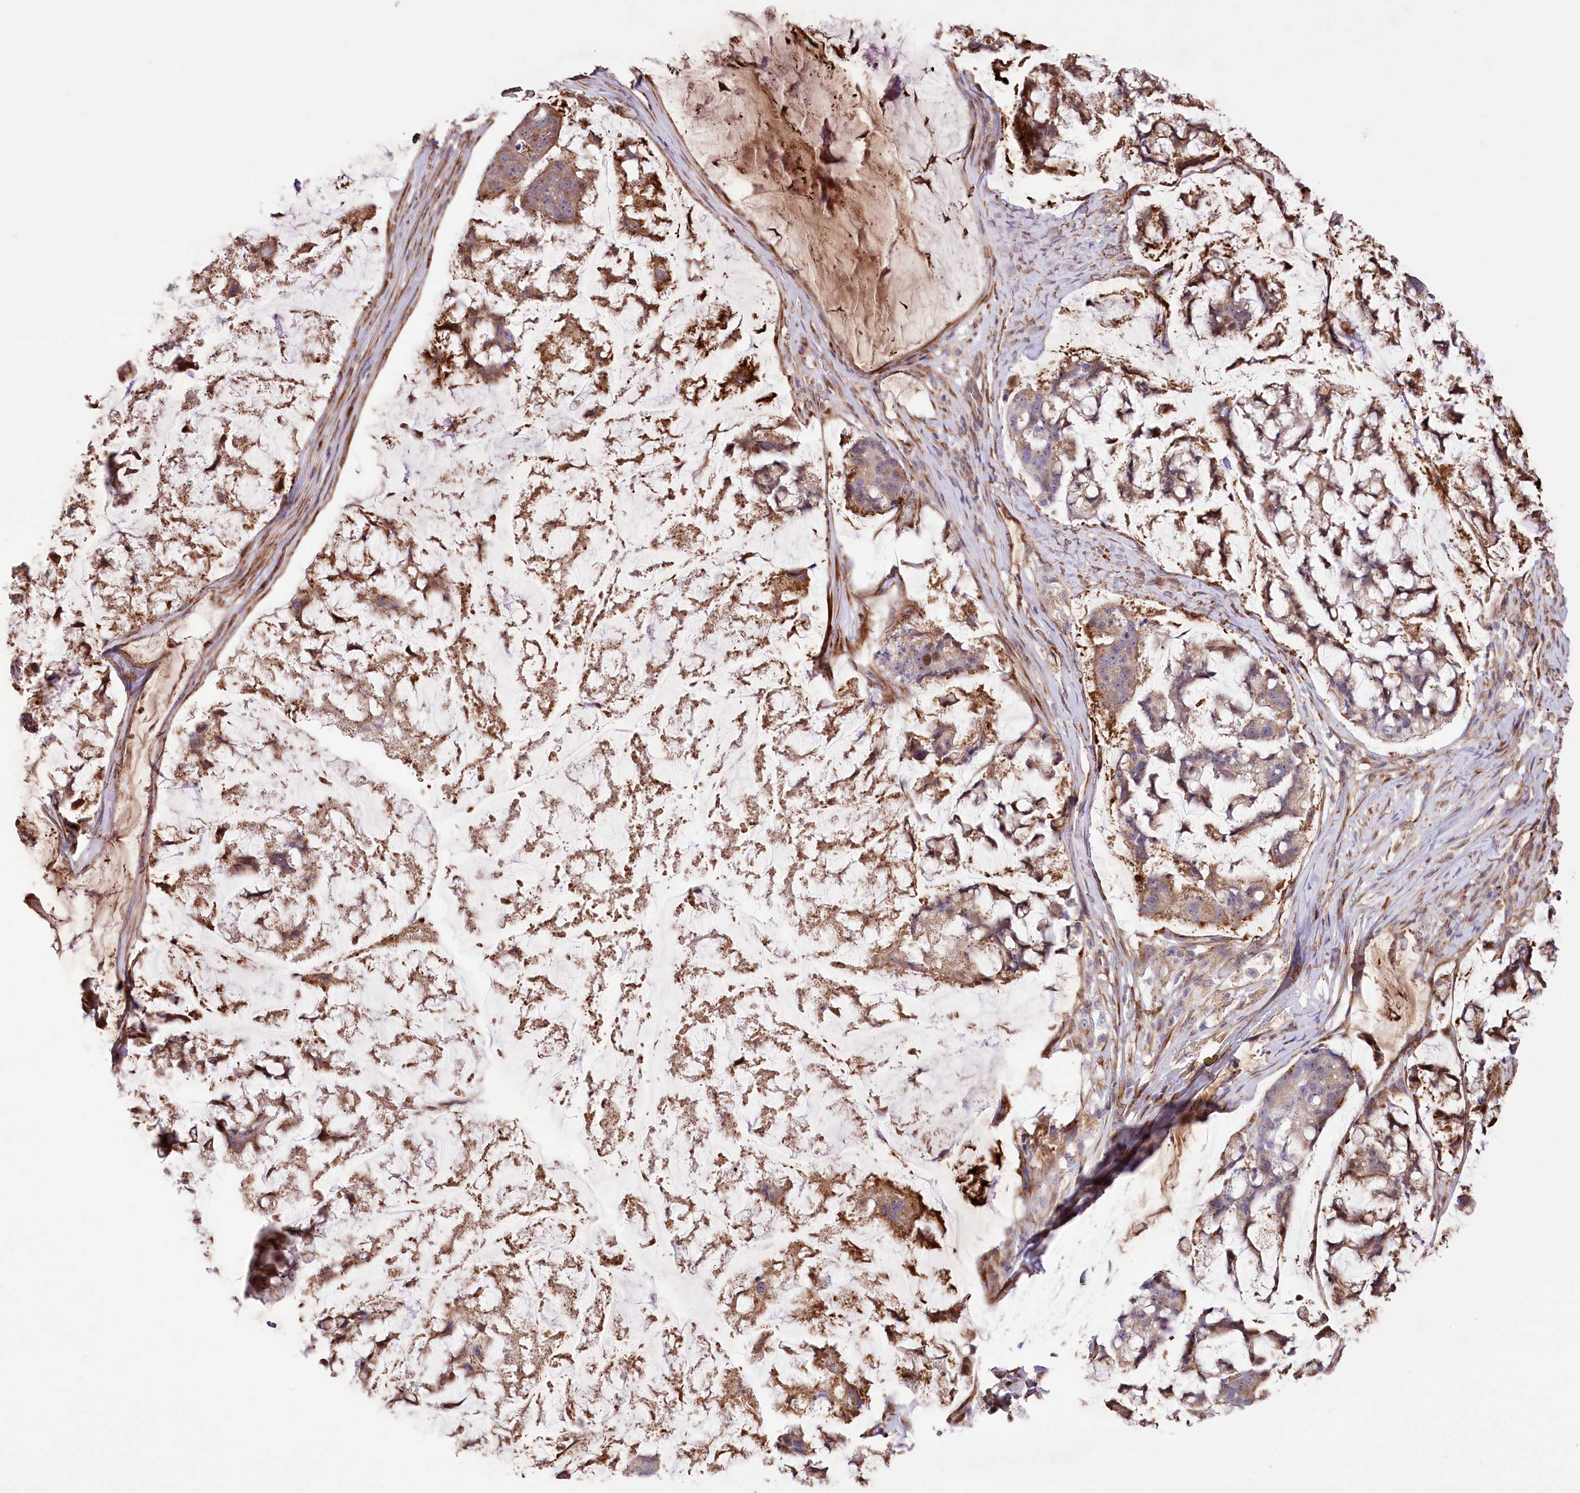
{"staining": {"intensity": "strong", "quantity": ">75%", "location": "cytoplasmic/membranous"}, "tissue": "stomach cancer", "cell_type": "Tumor cells", "image_type": "cancer", "snomed": [{"axis": "morphology", "description": "Adenocarcinoma, NOS"}, {"axis": "topography", "description": "Stomach, lower"}], "caption": "The photomicrograph exhibits staining of stomach cancer (adenocarcinoma), revealing strong cytoplasmic/membranous protein positivity (brown color) within tumor cells. (DAB IHC, brown staining for protein, blue staining for nuclei).", "gene": "RNF24", "patient": {"sex": "male", "age": 67}}